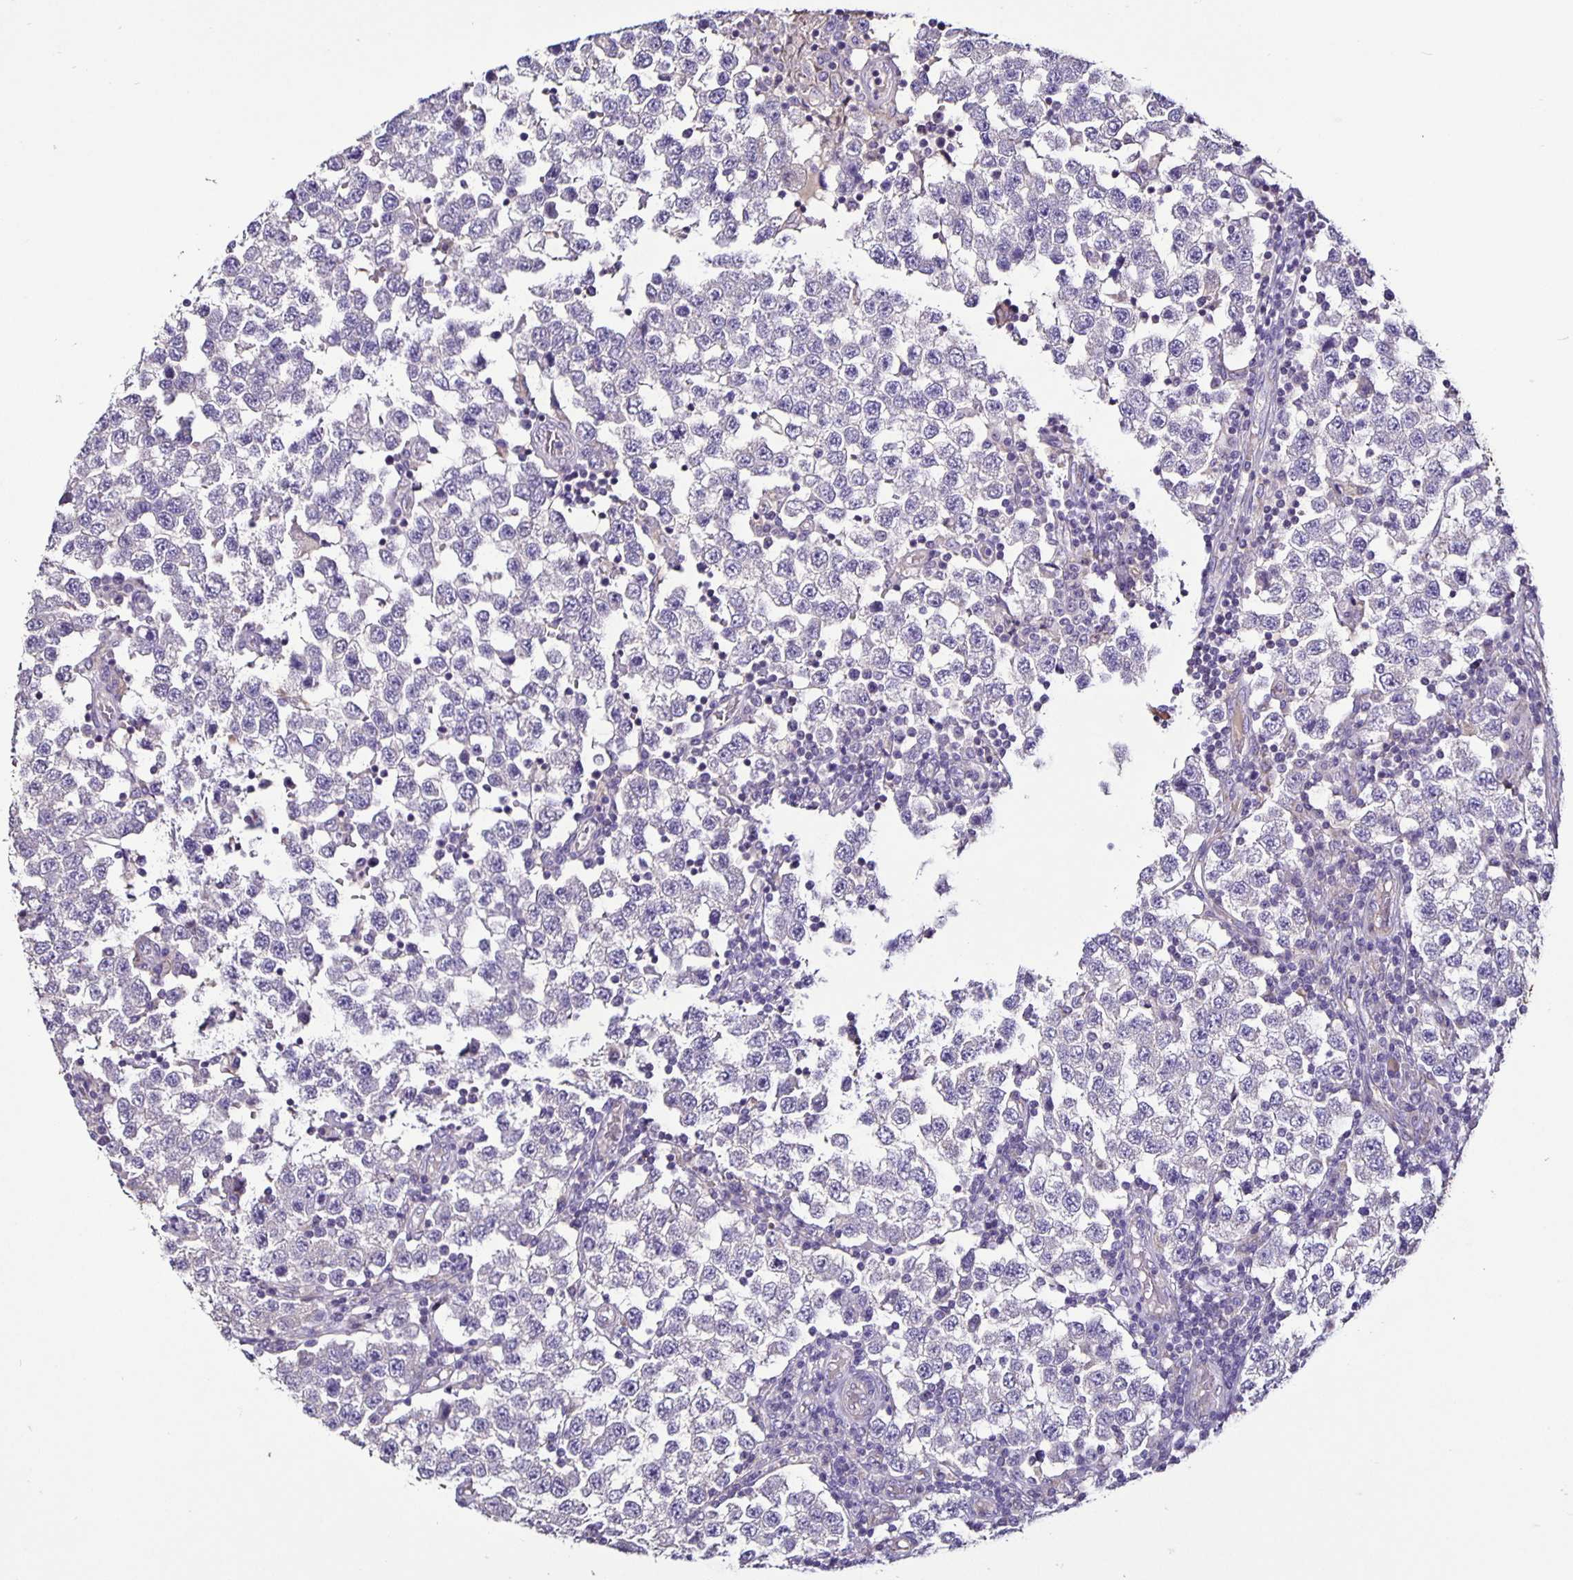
{"staining": {"intensity": "negative", "quantity": "none", "location": "none"}, "tissue": "testis cancer", "cell_type": "Tumor cells", "image_type": "cancer", "snomed": [{"axis": "morphology", "description": "Seminoma, NOS"}, {"axis": "topography", "description": "Testis"}], "caption": "DAB immunohistochemical staining of testis cancer (seminoma) shows no significant expression in tumor cells.", "gene": "FCER1A", "patient": {"sex": "male", "age": 34}}